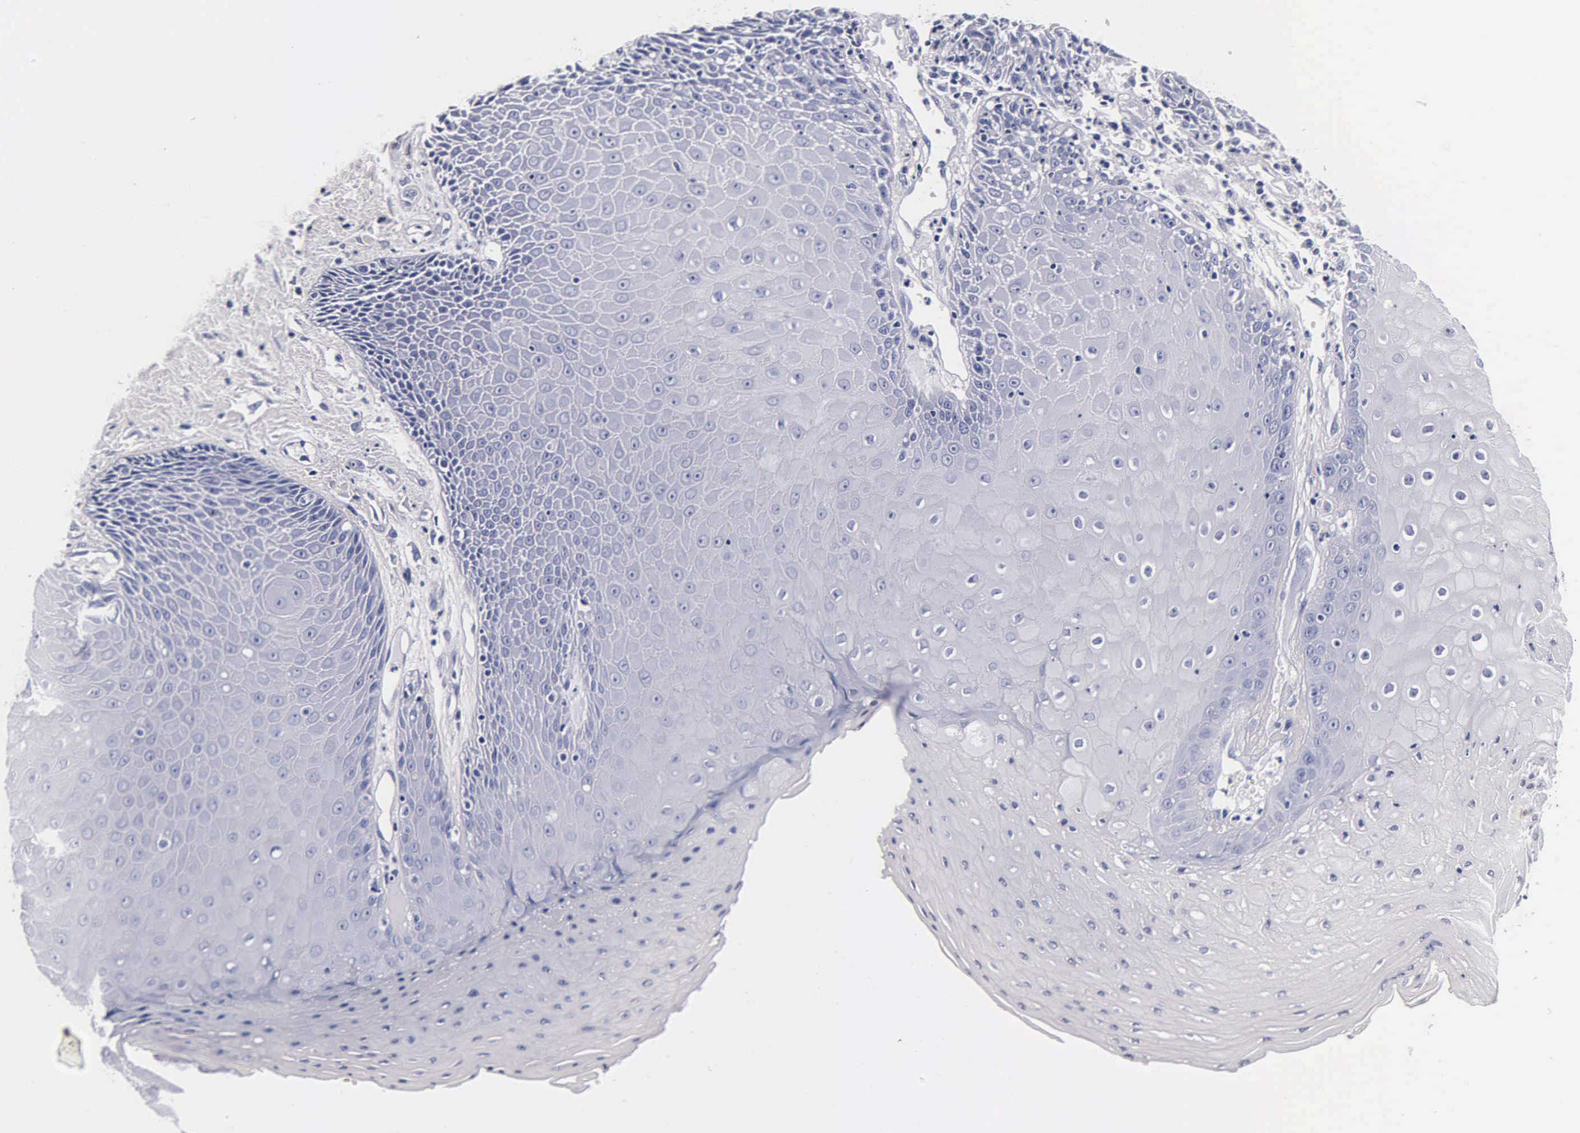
{"staining": {"intensity": "negative", "quantity": "none", "location": "none"}, "tissue": "skin", "cell_type": "Epidermal cells", "image_type": "normal", "snomed": [{"axis": "morphology", "description": "Normal tissue, NOS"}, {"axis": "topography", "description": "Skin"}, {"axis": "topography", "description": "Anal"}], "caption": "DAB (3,3'-diaminobenzidine) immunohistochemical staining of unremarkable human skin shows no significant staining in epidermal cells. (DAB (3,3'-diaminobenzidine) immunohistochemistry (IHC) with hematoxylin counter stain).", "gene": "INS", "patient": {"sex": "male", "age": 61}}